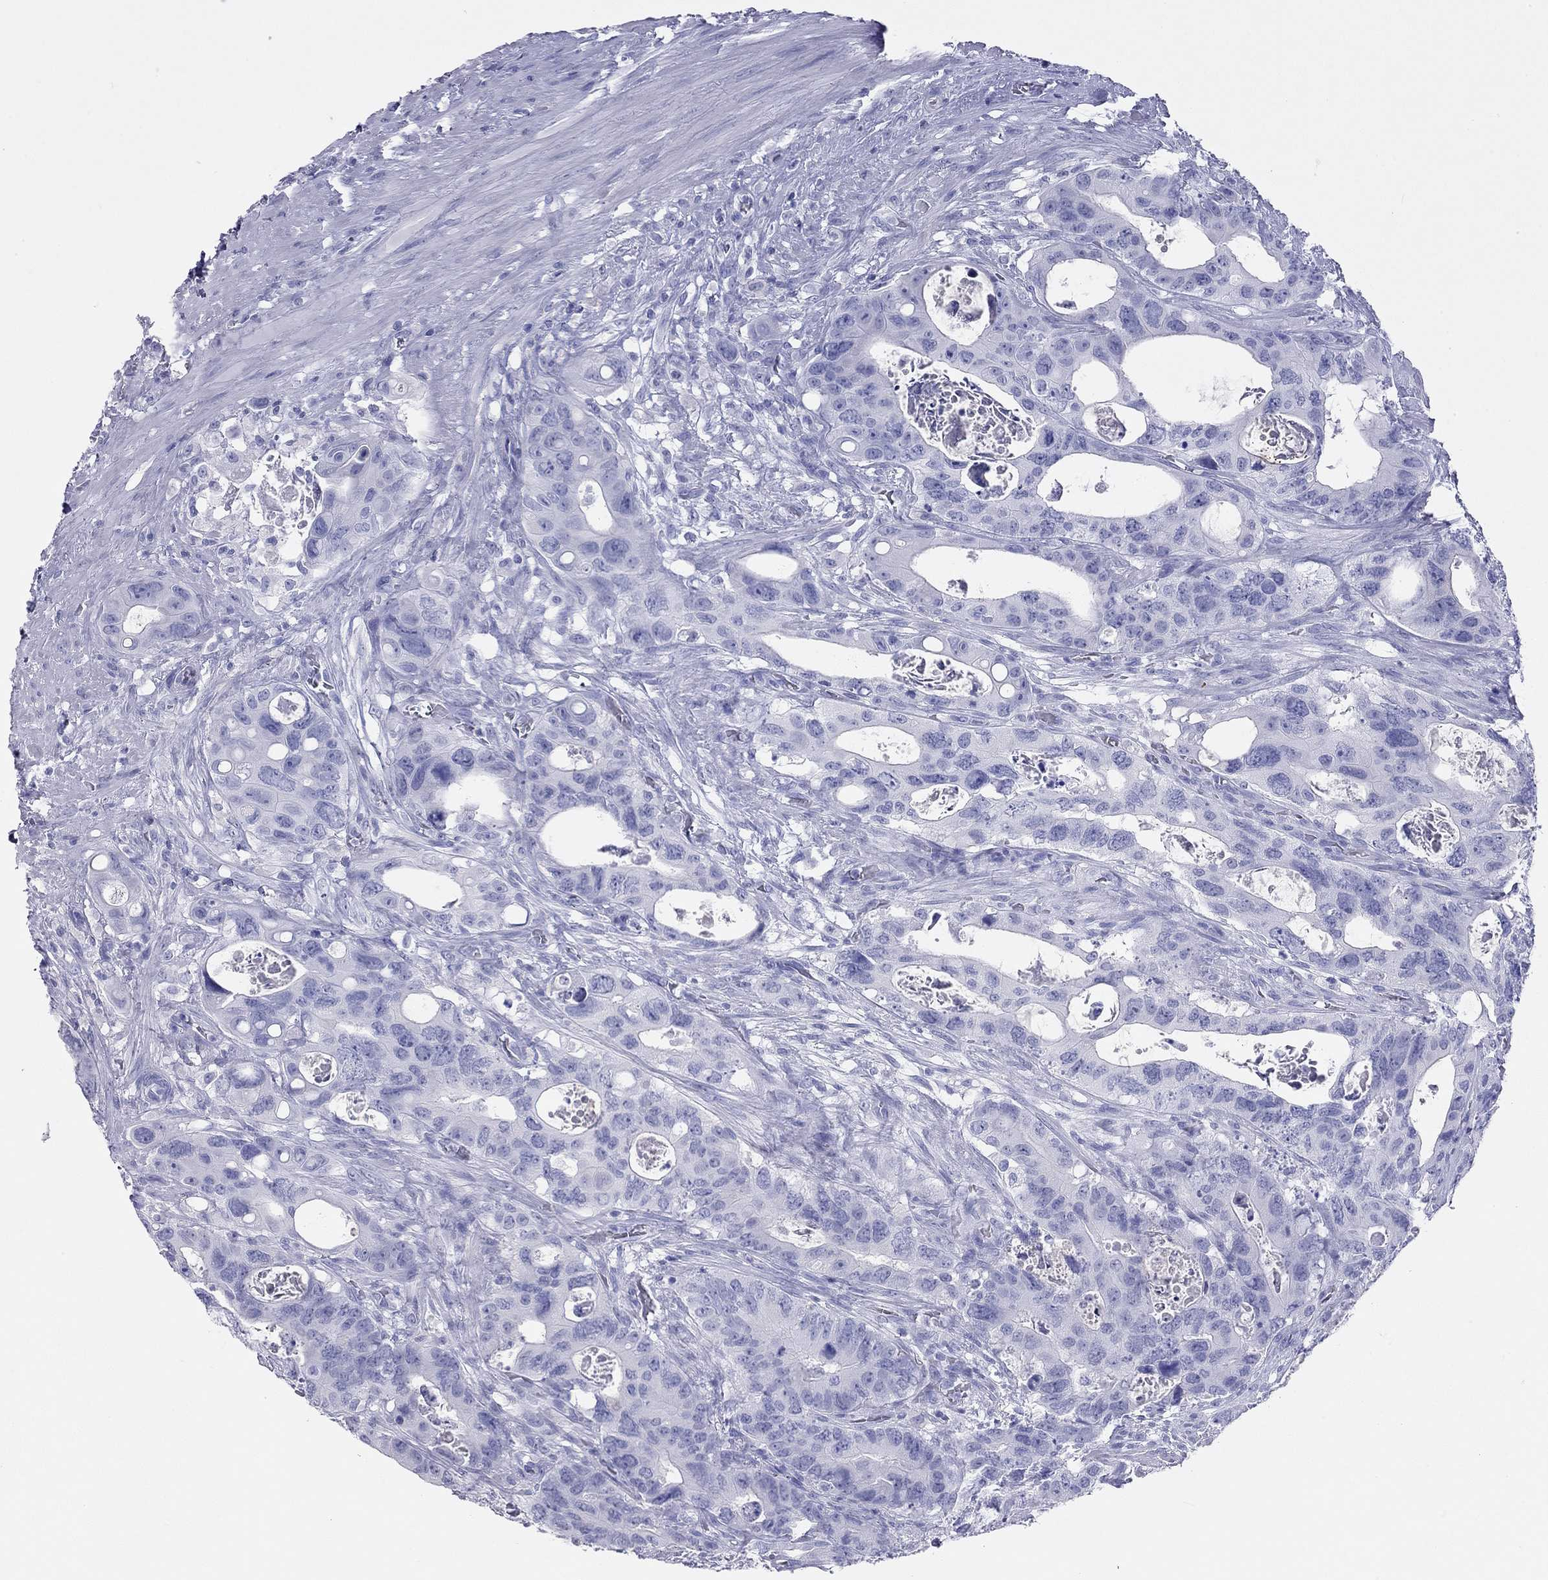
{"staining": {"intensity": "negative", "quantity": "none", "location": "none"}, "tissue": "colorectal cancer", "cell_type": "Tumor cells", "image_type": "cancer", "snomed": [{"axis": "morphology", "description": "Adenocarcinoma, NOS"}, {"axis": "topography", "description": "Rectum"}], "caption": "This is a micrograph of immunohistochemistry staining of colorectal adenocarcinoma, which shows no staining in tumor cells. (Stains: DAB (3,3'-diaminobenzidine) immunohistochemistry (IHC) with hematoxylin counter stain, Microscopy: brightfield microscopy at high magnification).", "gene": "KLRG1", "patient": {"sex": "male", "age": 64}}